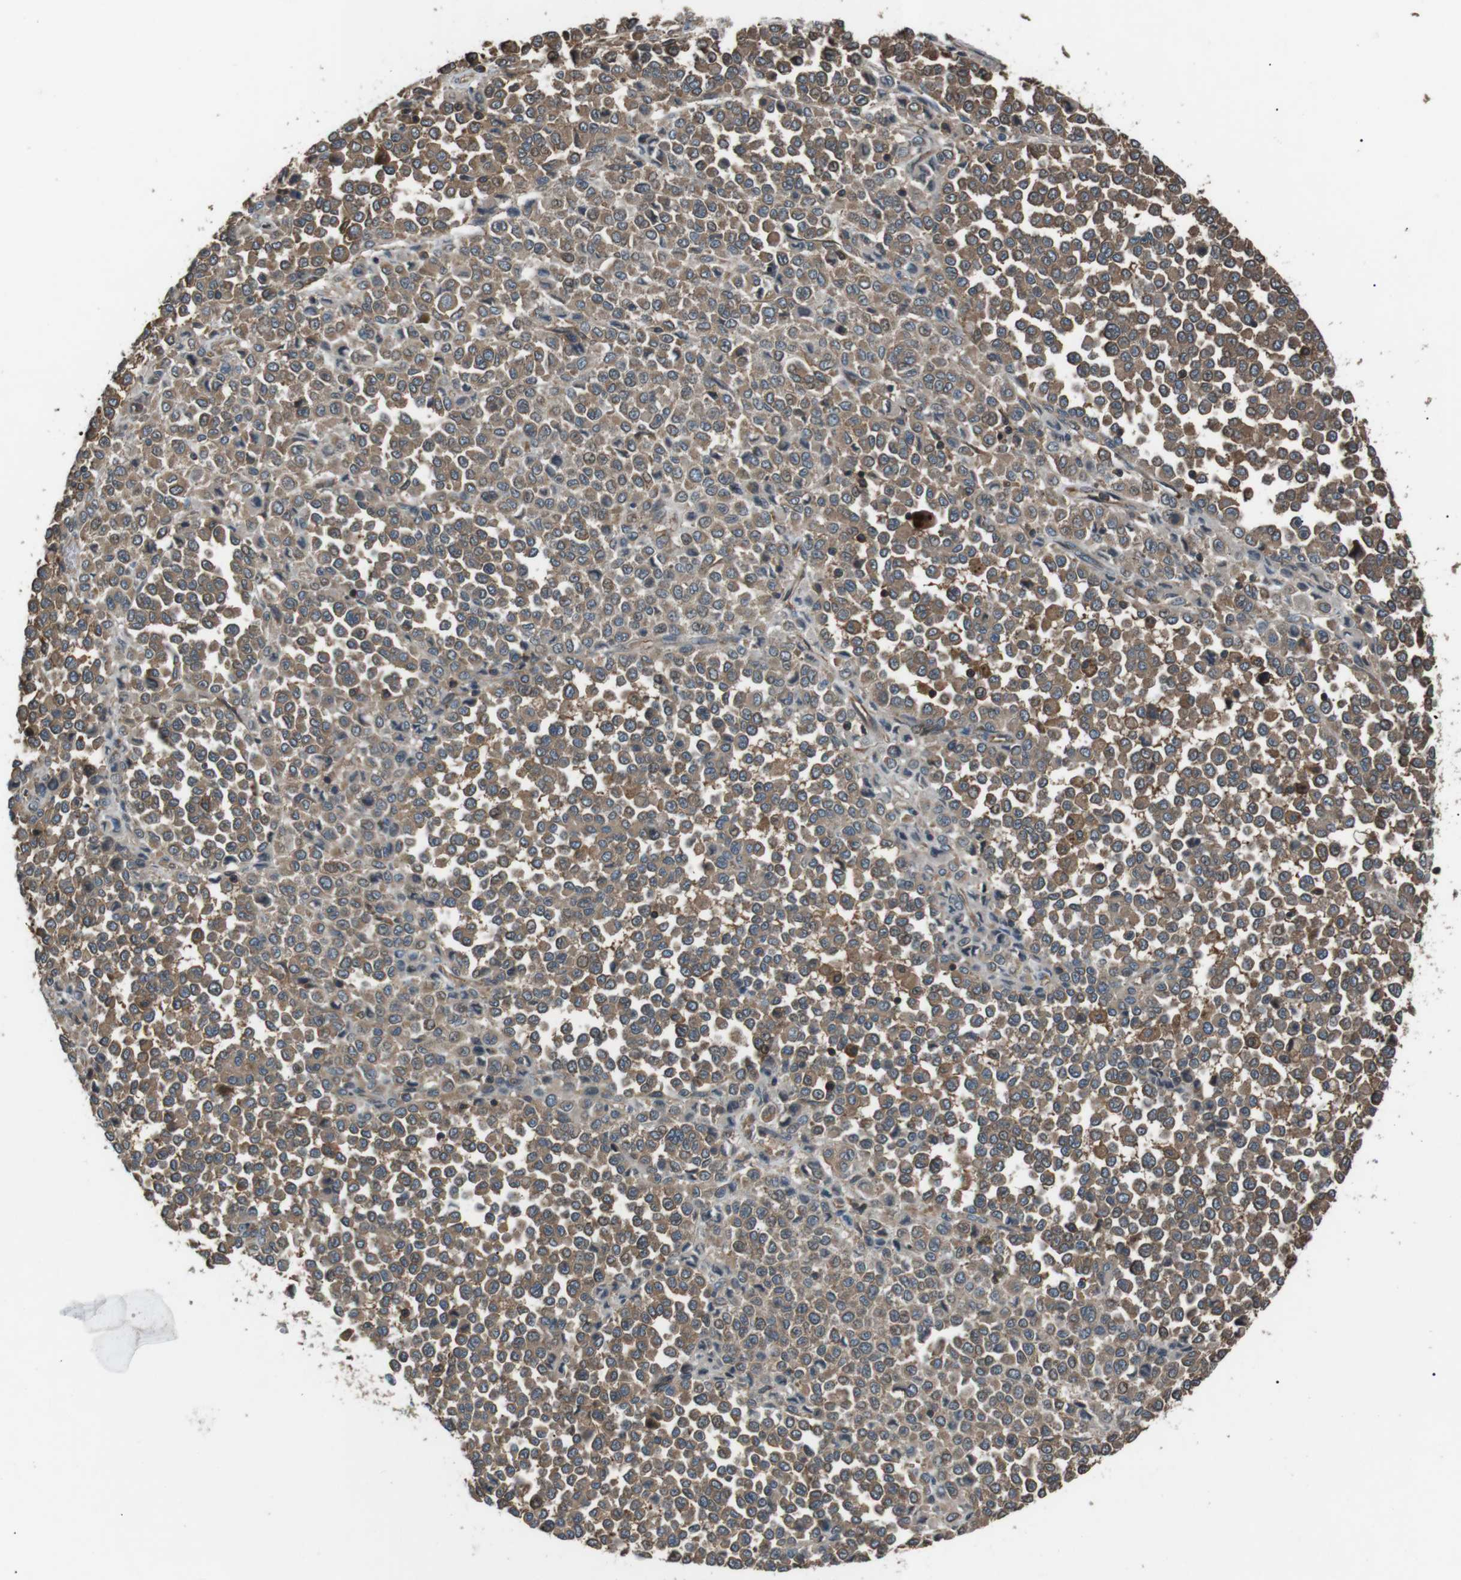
{"staining": {"intensity": "moderate", "quantity": ">75%", "location": "cytoplasmic/membranous"}, "tissue": "melanoma", "cell_type": "Tumor cells", "image_type": "cancer", "snomed": [{"axis": "morphology", "description": "Malignant melanoma, Metastatic site"}, {"axis": "topography", "description": "Pancreas"}], "caption": "Melanoma was stained to show a protein in brown. There is medium levels of moderate cytoplasmic/membranous positivity in about >75% of tumor cells. (IHC, brightfield microscopy, high magnification).", "gene": "GPR161", "patient": {"sex": "female", "age": 30}}